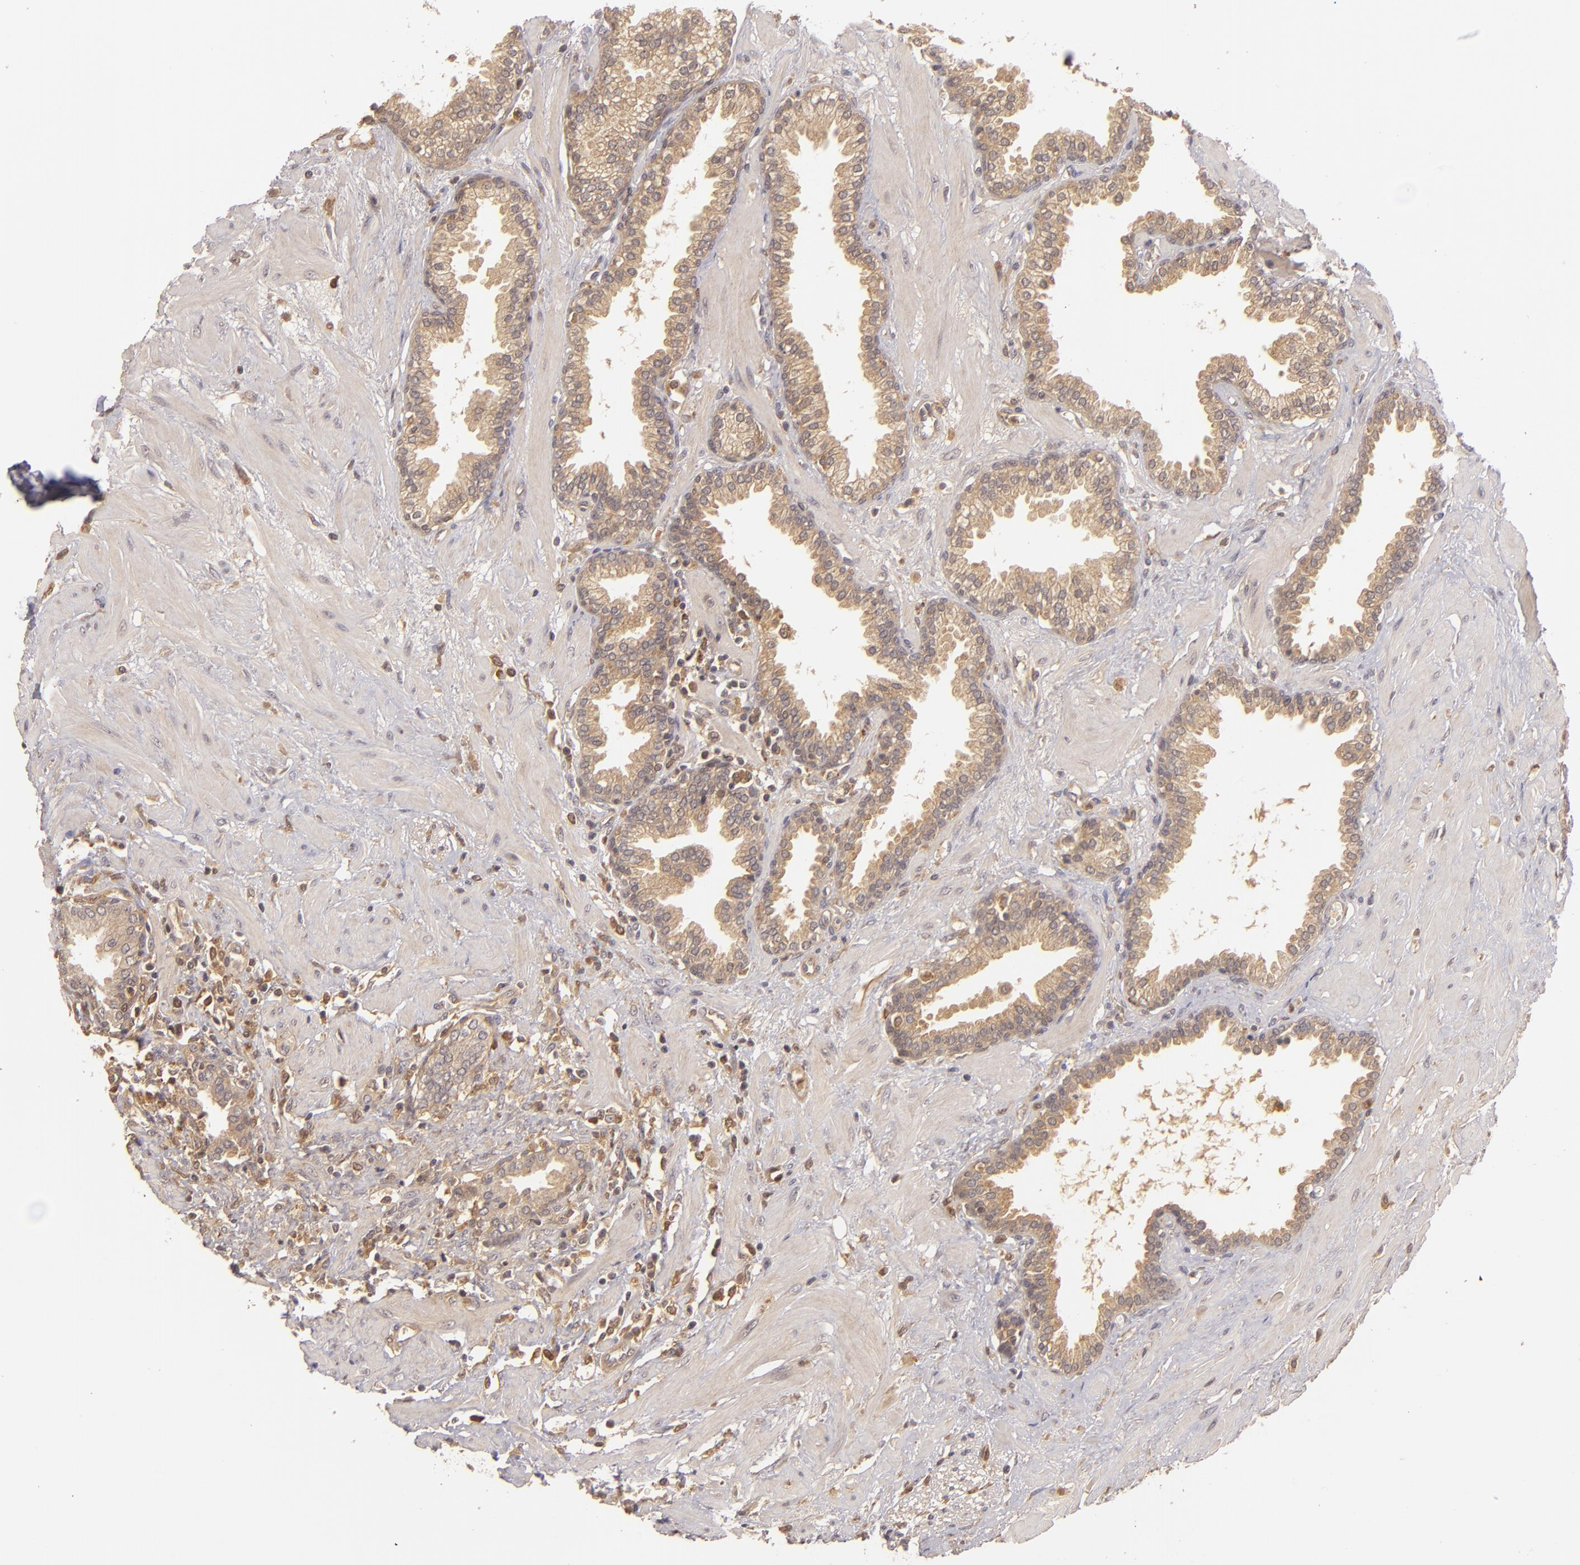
{"staining": {"intensity": "moderate", "quantity": ">75%", "location": "cytoplasmic/membranous"}, "tissue": "prostate", "cell_type": "Glandular cells", "image_type": "normal", "snomed": [{"axis": "morphology", "description": "Normal tissue, NOS"}, {"axis": "topography", "description": "Prostate"}], "caption": "This micrograph shows immunohistochemistry (IHC) staining of normal prostate, with medium moderate cytoplasmic/membranous staining in approximately >75% of glandular cells.", "gene": "PRKCD", "patient": {"sex": "male", "age": 64}}